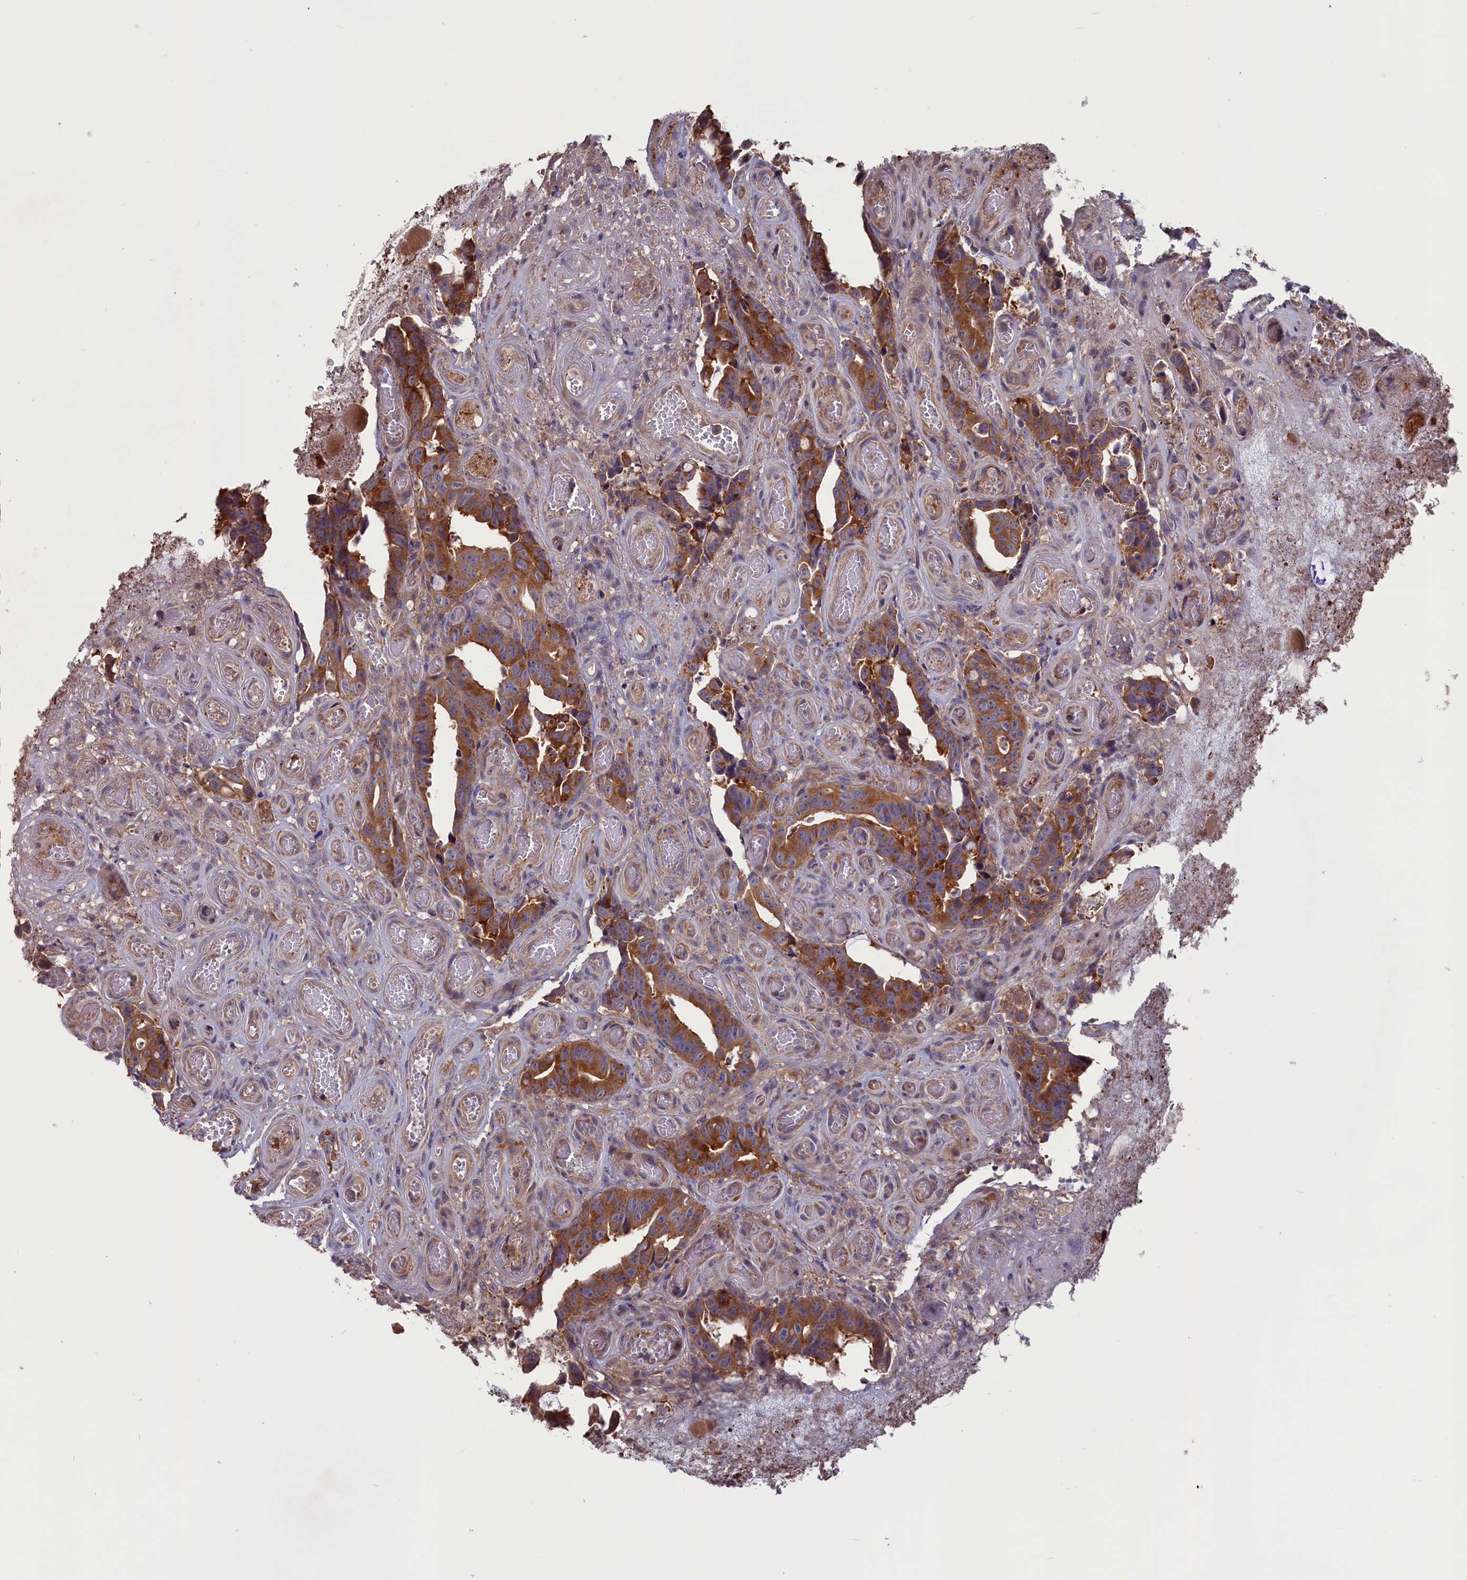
{"staining": {"intensity": "moderate", "quantity": ">75%", "location": "cytoplasmic/membranous"}, "tissue": "colorectal cancer", "cell_type": "Tumor cells", "image_type": "cancer", "snomed": [{"axis": "morphology", "description": "Adenocarcinoma, NOS"}, {"axis": "topography", "description": "Colon"}], "caption": "Protein positivity by immunohistochemistry (IHC) shows moderate cytoplasmic/membranous expression in about >75% of tumor cells in colorectal adenocarcinoma. The staining was performed using DAB (3,3'-diaminobenzidine) to visualize the protein expression in brown, while the nuclei were stained in blue with hematoxylin (Magnification: 20x).", "gene": "CACTIN", "patient": {"sex": "female", "age": 82}}